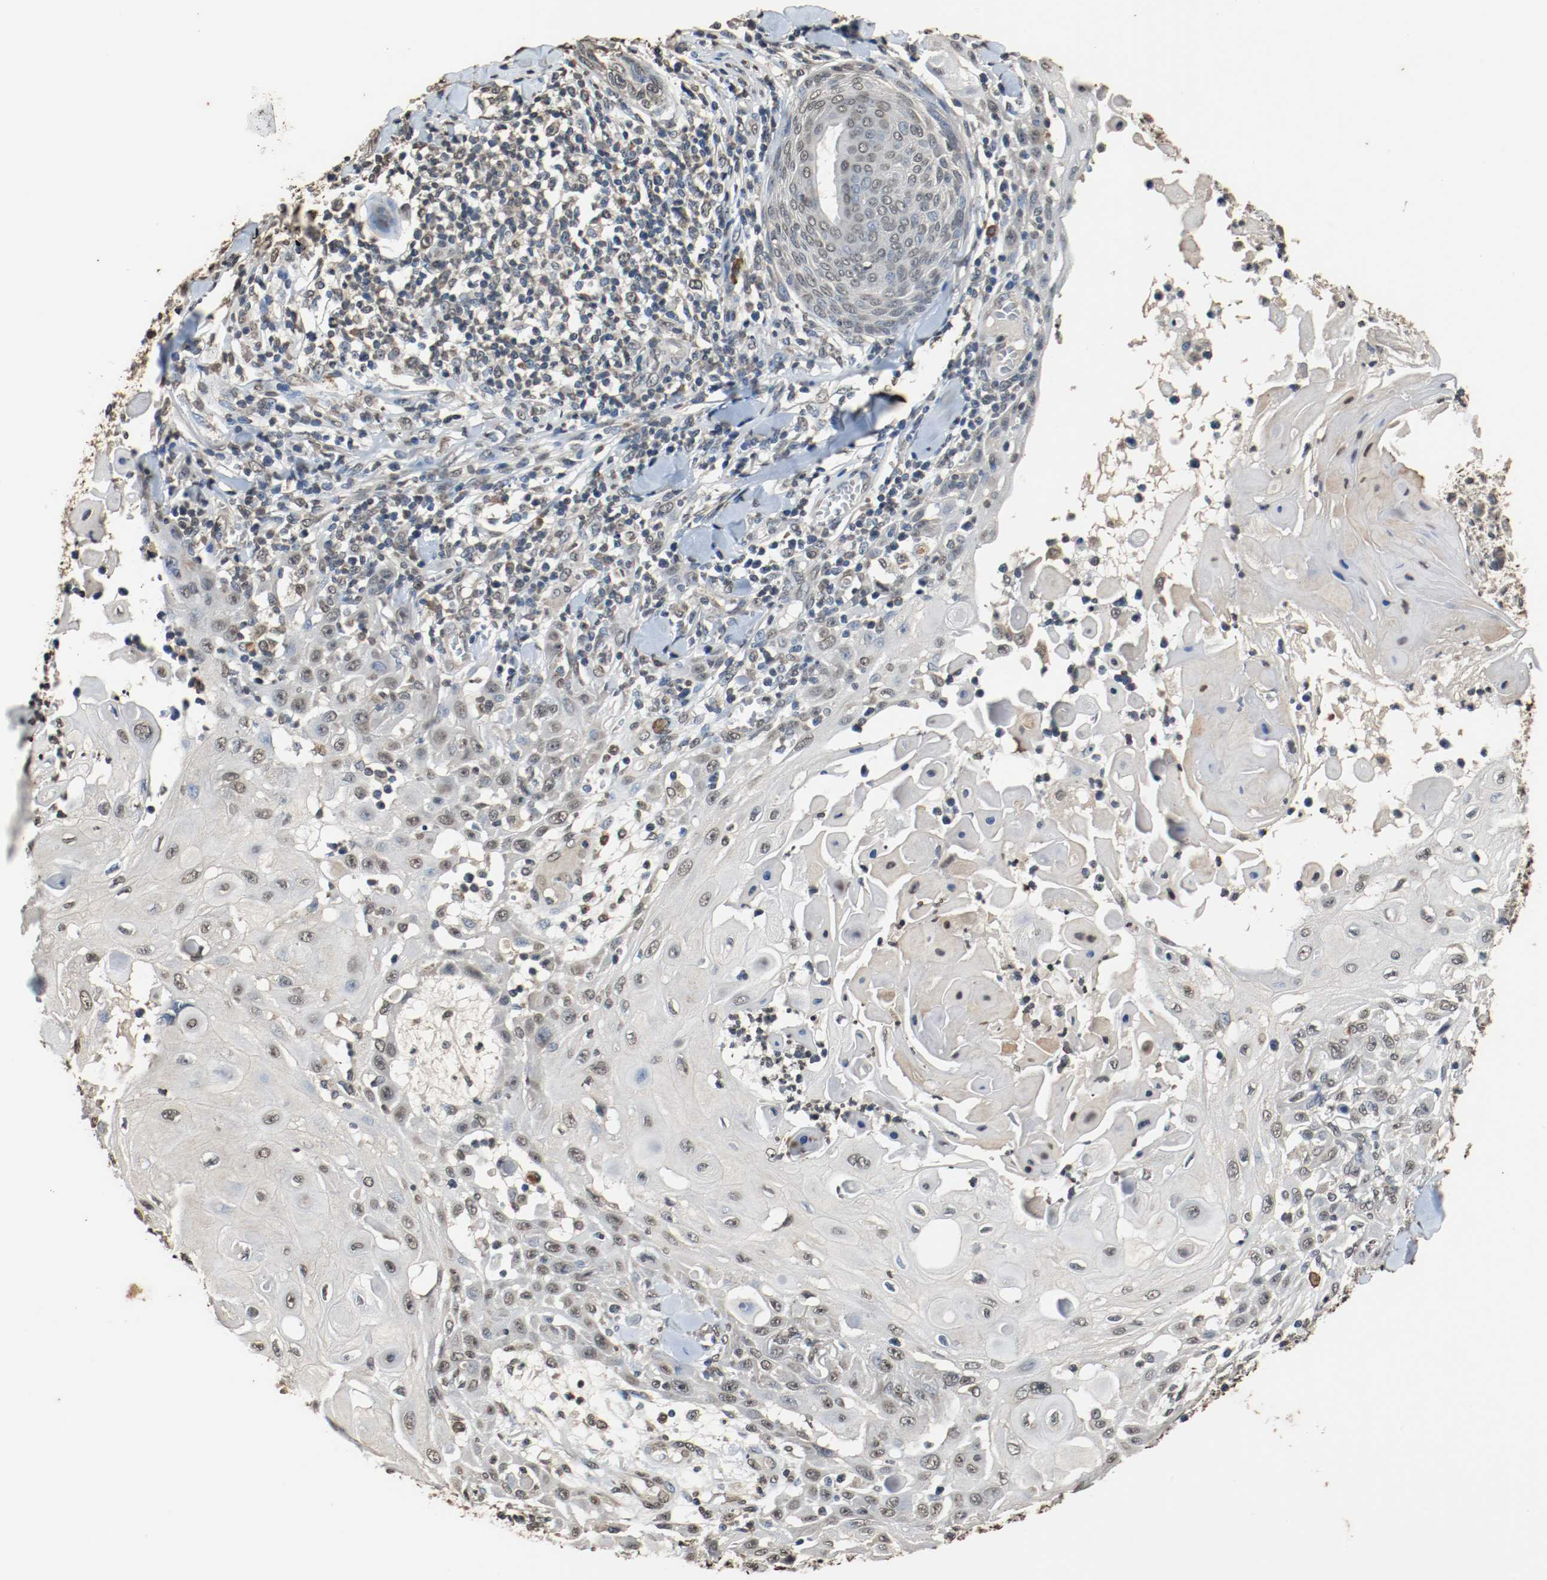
{"staining": {"intensity": "negative", "quantity": "none", "location": "none"}, "tissue": "skin cancer", "cell_type": "Tumor cells", "image_type": "cancer", "snomed": [{"axis": "morphology", "description": "Squamous cell carcinoma, NOS"}, {"axis": "topography", "description": "Skin"}], "caption": "Tumor cells show no significant staining in skin cancer (squamous cell carcinoma).", "gene": "RTN4", "patient": {"sex": "male", "age": 24}}